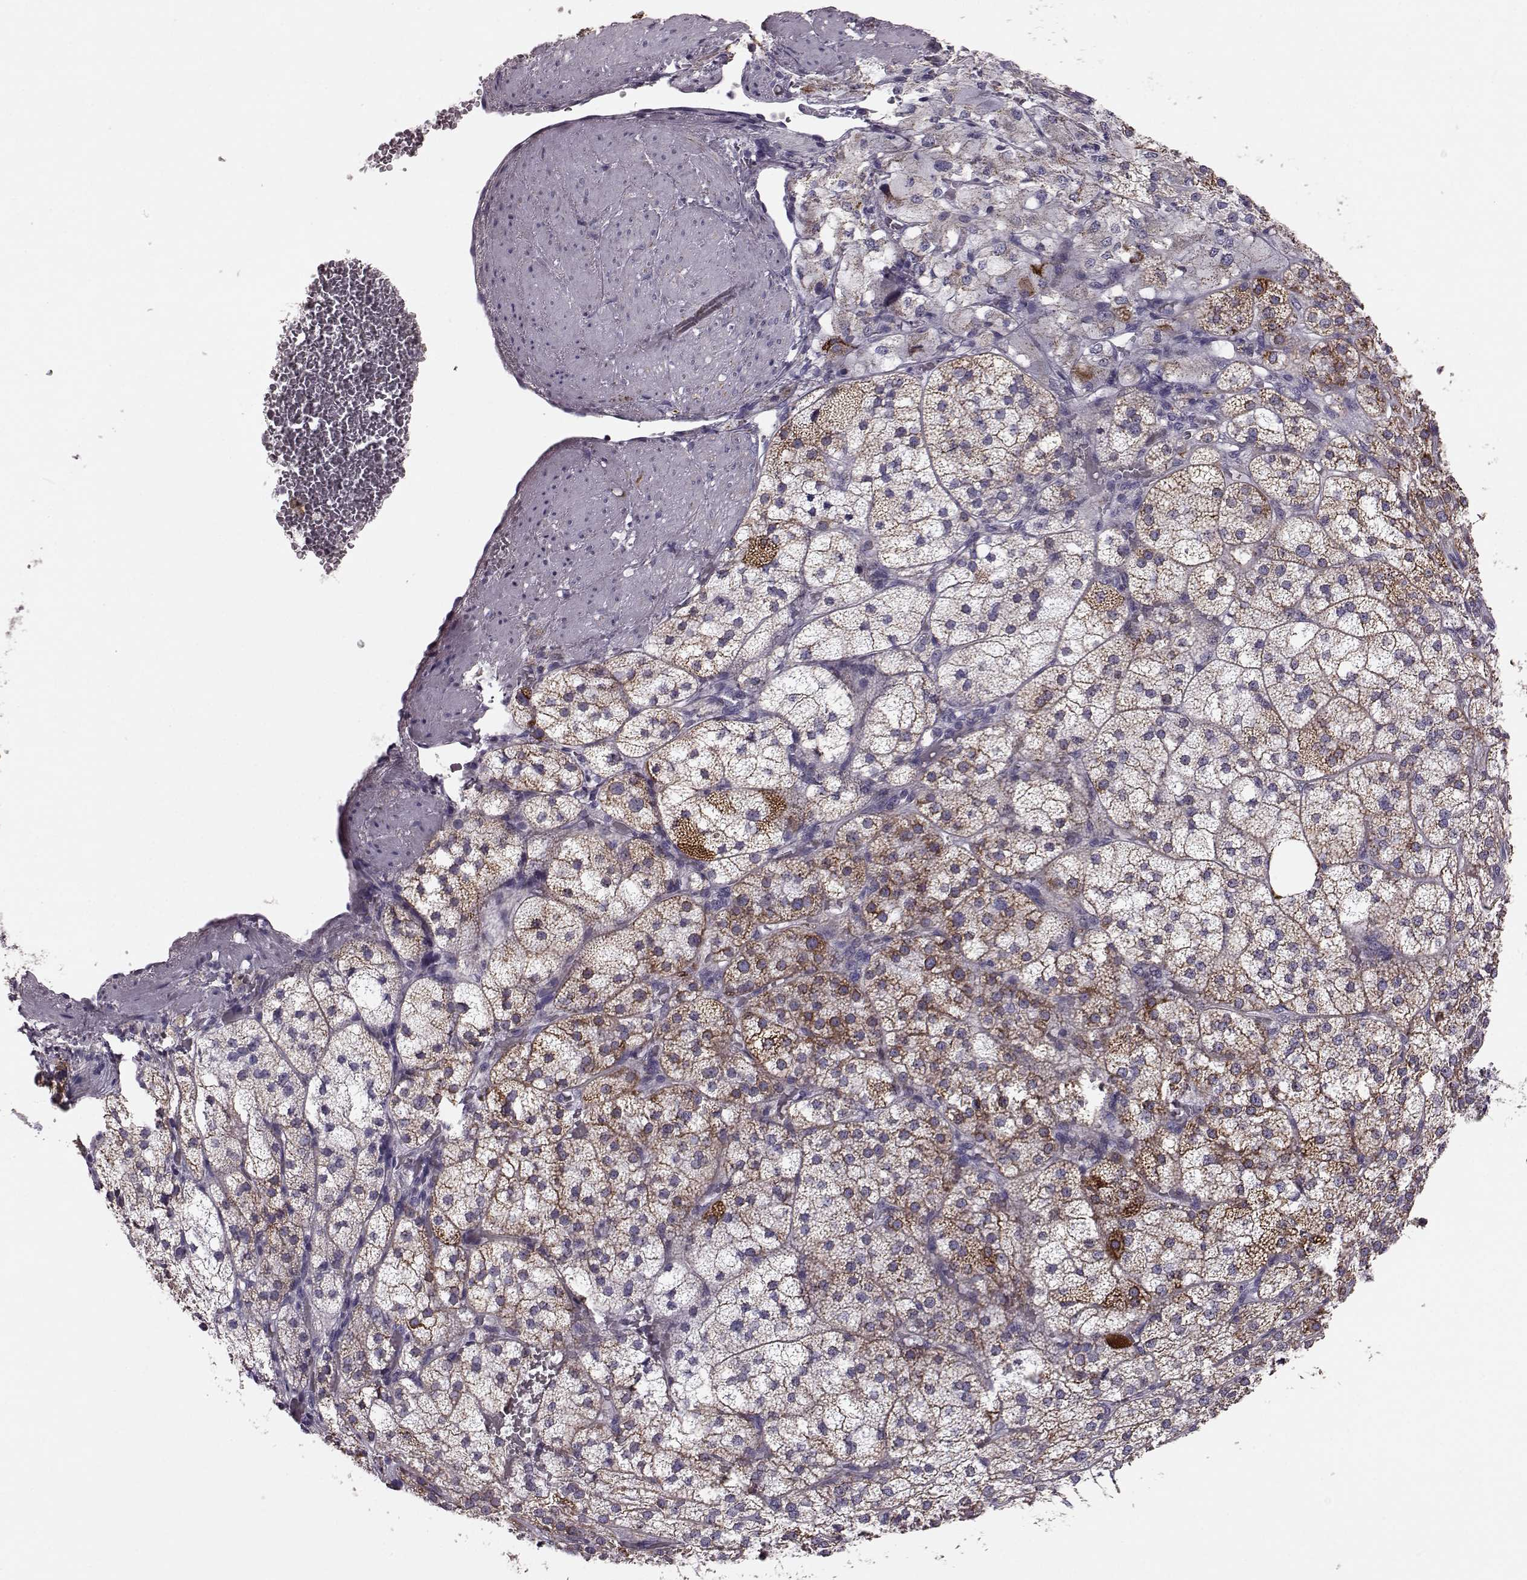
{"staining": {"intensity": "strong", "quantity": "25%-75%", "location": "cytoplasmic/membranous"}, "tissue": "adrenal gland", "cell_type": "Glandular cells", "image_type": "normal", "snomed": [{"axis": "morphology", "description": "Normal tissue, NOS"}, {"axis": "topography", "description": "Adrenal gland"}], "caption": "Immunohistochemistry (IHC) staining of benign adrenal gland, which exhibits high levels of strong cytoplasmic/membranous expression in about 25%-75% of glandular cells indicating strong cytoplasmic/membranous protein expression. The staining was performed using DAB (brown) for protein detection and nuclei were counterstained in hematoxylin (blue).", "gene": "ATP5MF", "patient": {"sex": "female", "age": 60}}